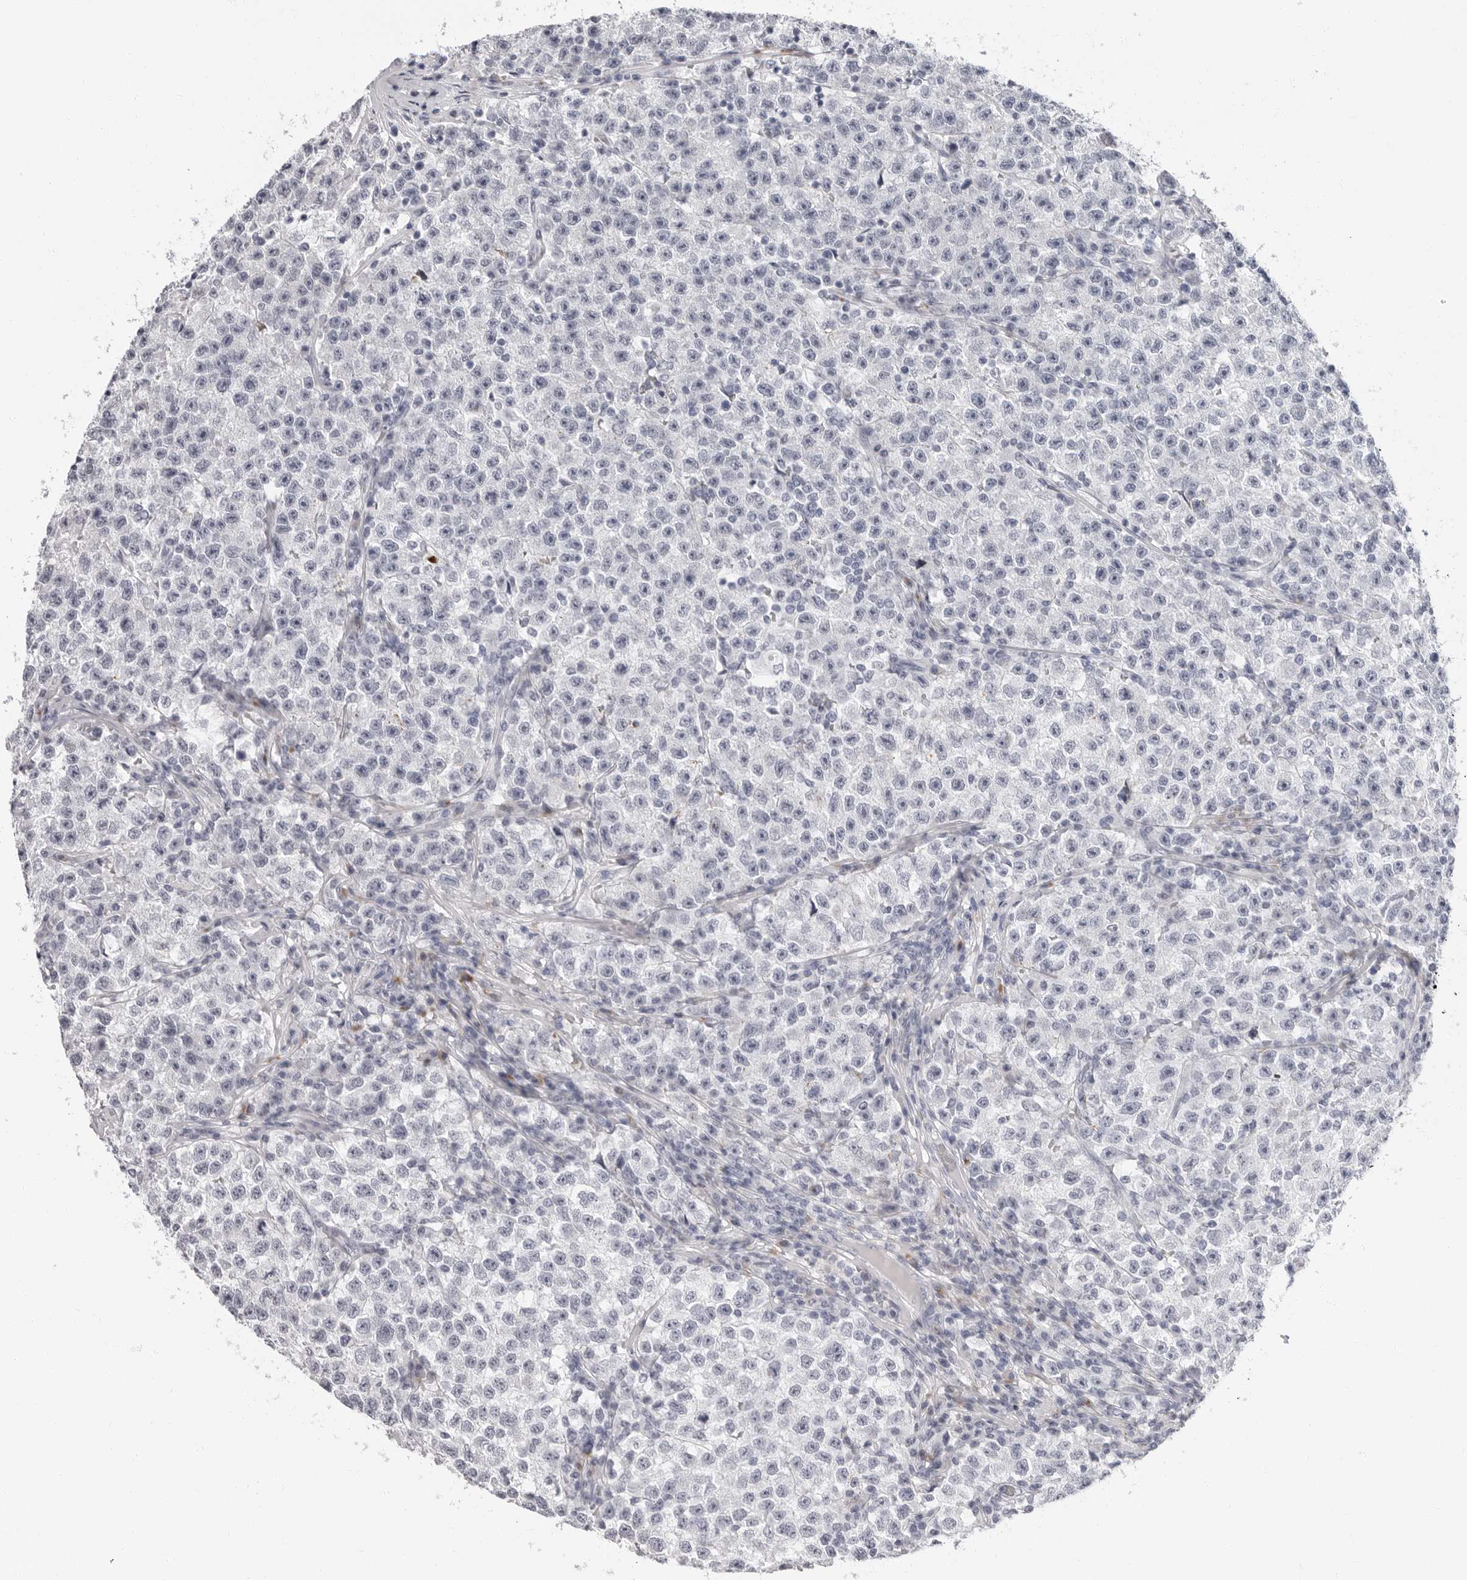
{"staining": {"intensity": "negative", "quantity": "none", "location": "none"}, "tissue": "testis cancer", "cell_type": "Tumor cells", "image_type": "cancer", "snomed": [{"axis": "morphology", "description": "Seminoma, NOS"}, {"axis": "topography", "description": "Testis"}], "caption": "Protein analysis of seminoma (testis) demonstrates no significant positivity in tumor cells. (Immunohistochemistry, brightfield microscopy, high magnification).", "gene": "ERICH3", "patient": {"sex": "male", "age": 22}}